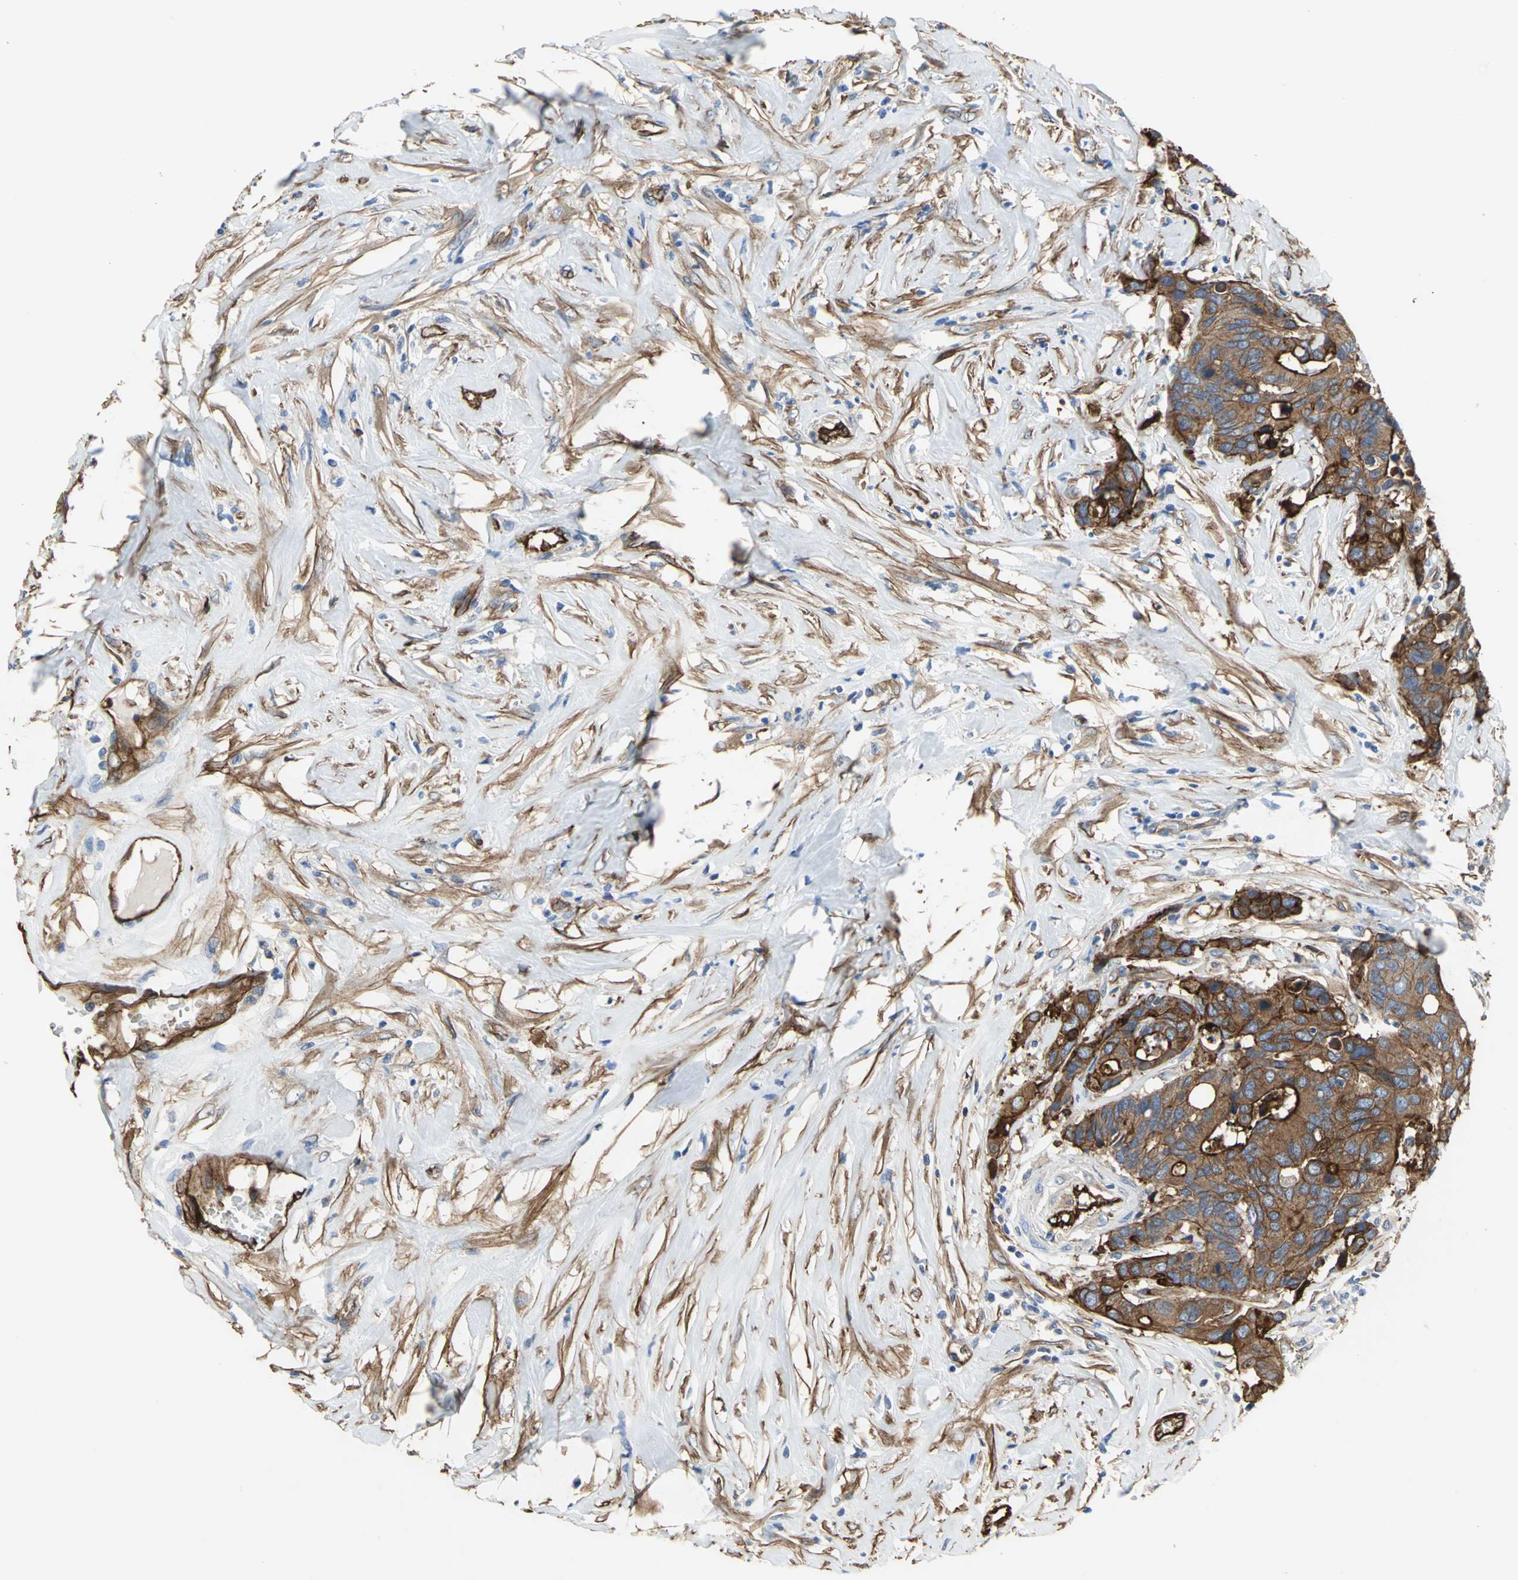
{"staining": {"intensity": "strong", "quantity": ">75%", "location": "cytoplasmic/membranous"}, "tissue": "colorectal cancer", "cell_type": "Tumor cells", "image_type": "cancer", "snomed": [{"axis": "morphology", "description": "Adenocarcinoma, NOS"}, {"axis": "topography", "description": "Rectum"}], "caption": "Protein expression analysis of colorectal cancer displays strong cytoplasmic/membranous positivity in about >75% of tumor cells.", "gene": "FLNB", "patient": {"sex": "male", "age": 55}}